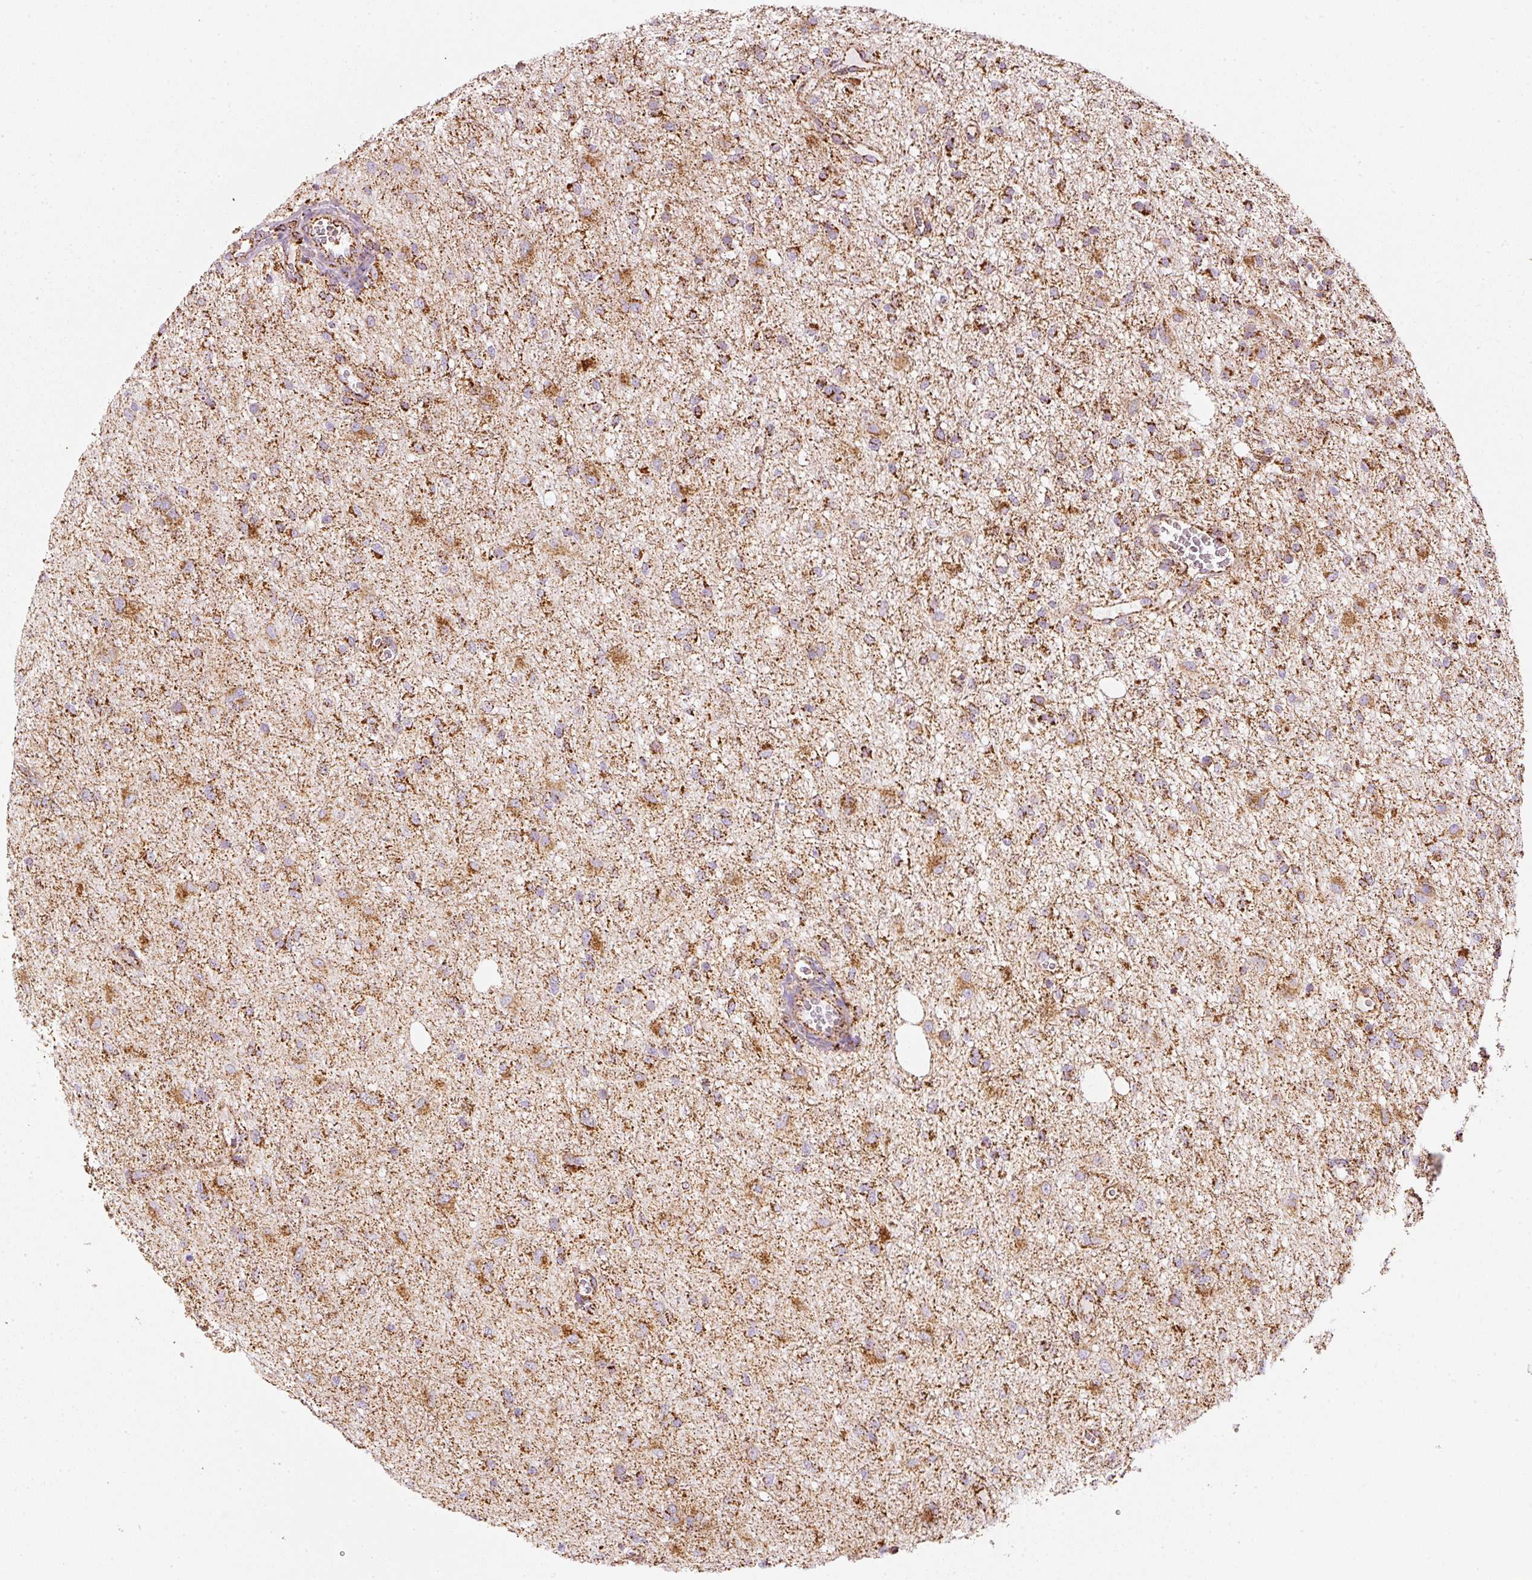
{"staining": {"intensity": "moderate", "quantity": ">75%", "location": "cytoplasmic/membranous"}, "tissue": "glioma", "cell_type": "Tumor cells", "image_type": "cancer", "snomed": [{"axis": "morphology", "description": "Glioma, malignant, Low grade"}, {"axis": "topography", "description": "Cerebellum"}], "caption": "Immunohistochemistry (DAB (3,3'-diaminobenzidine)) staining of glioma shows moderate cytoplasmic/membranous protein expression in about >75% of tumor cells.", "gene": "MT-CO2", "patient": {"sex": "female", "age": 5}}